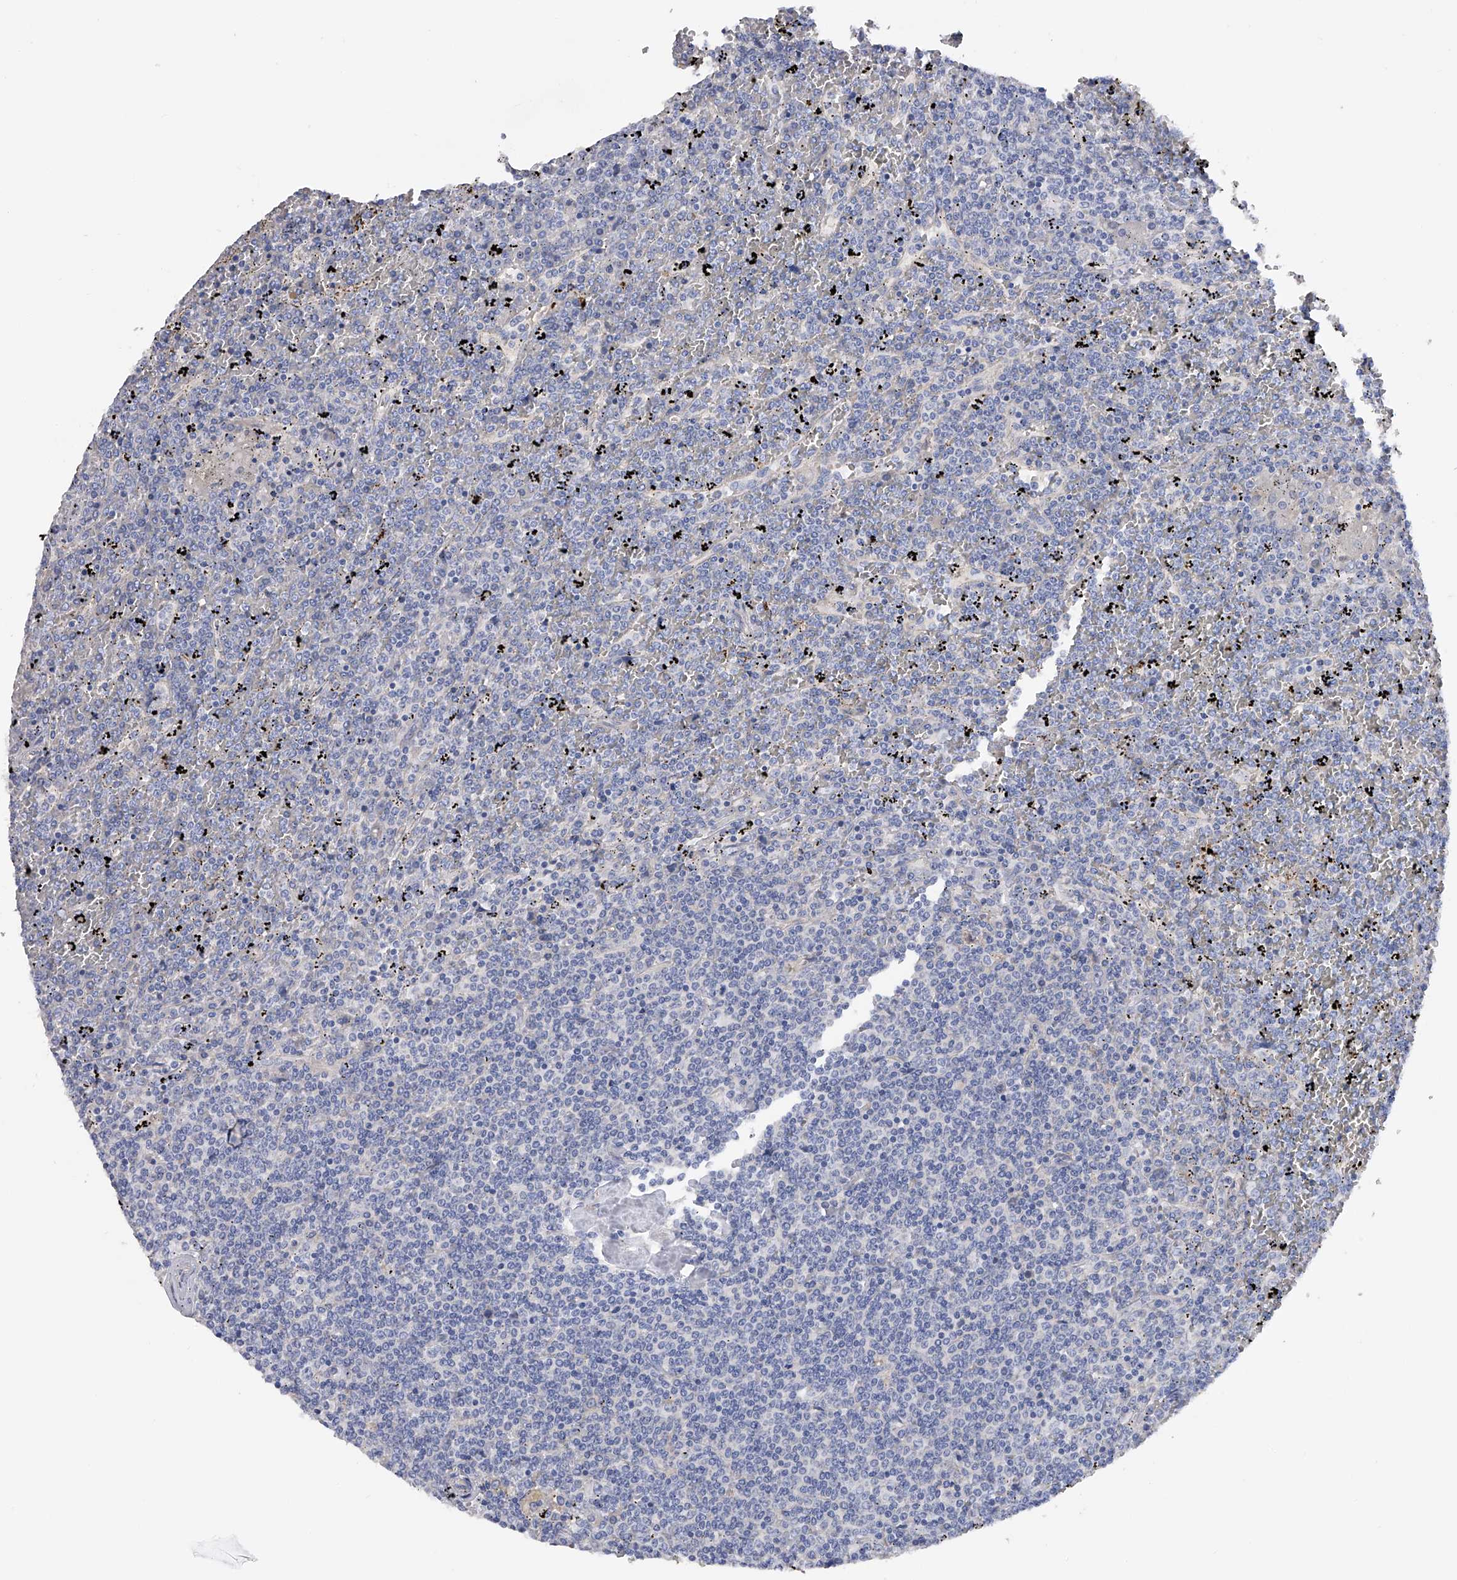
{"staining": {"intensity": "negative", "quantity": "none", "location": "none"}, "tissue": "lymphoma", "cell_type": "Tumor cells", "image_type": "cancer", "snomed": [{"axis": "morphology", "description": "Malignant lymphoma, non-Hodgkin's type, Low grade"}, {"axis": "topography", "description": "Spleen"}], "caption": "Immunohistochemistry (IHC) histopathology image of malignant lymphoma, non-Hodgkin's type (low-grade) stained for a protein (brown), which demonstrates no staining in tumor cells.", "gene": "RWDD2A", "patient": {"sex": "female", "age": 19}}